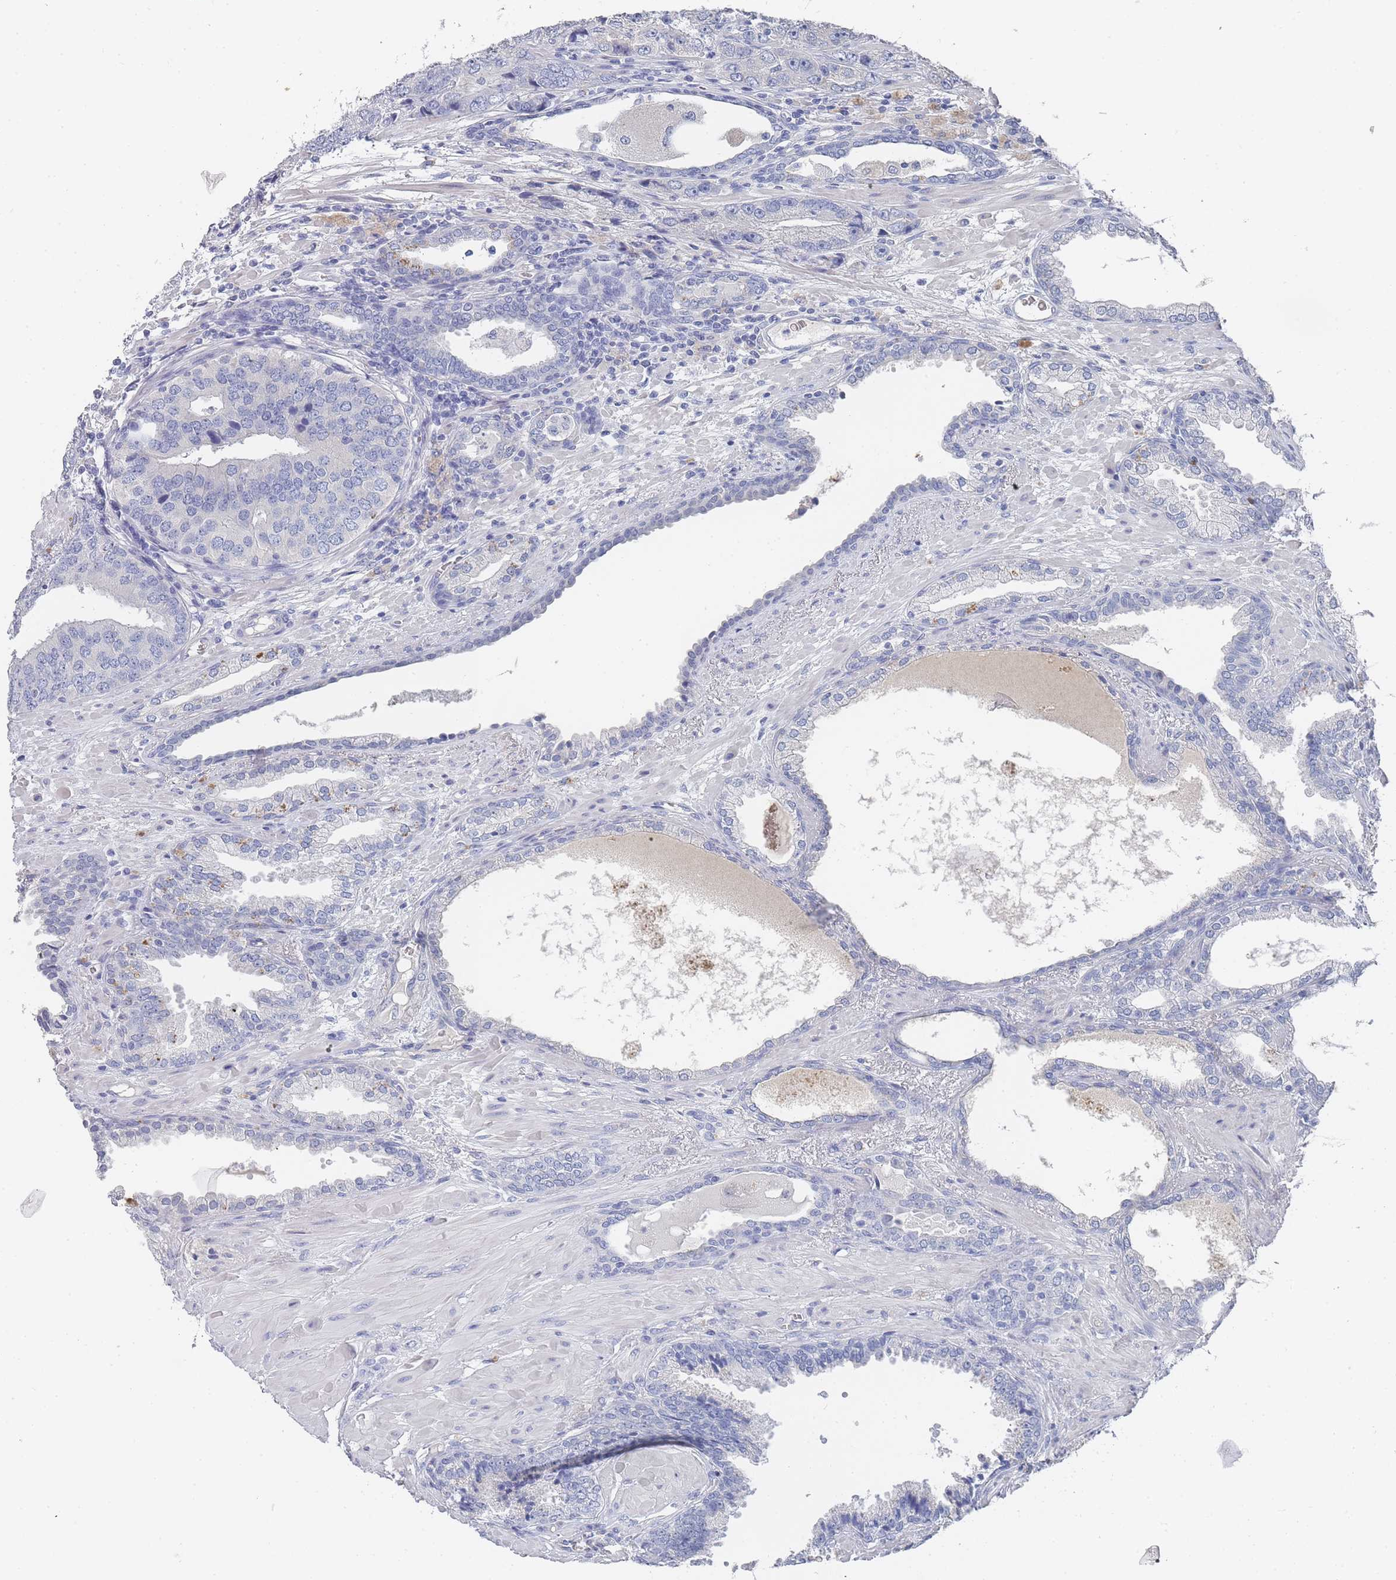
{"staining": {"intensity": "negative", "quantity": "none", "location": "none"}, "tissue": "prostate cancer", "cell_type": "Tumor cells", "image_type": "cancer", "snomed": [{"axis": "morphology", "description": "Adenocarcinoma, High grade"}, {"axis": "topography", "description": "Prostate"}], "caption": "DAB (3,3'-diaminobenzidine) immunohistochemical staining of prostate cancer (adenocarcinoma (high-grade)) exhibits no significant positivity in tumor cells. The staining is performed using DAB (3,3'-diaminobenzidine) brown chromogen with nuclei counter-stained in using hematoxylin.", "gene": "ACAD11", "patient": {"sex": "male", "age": 71}}